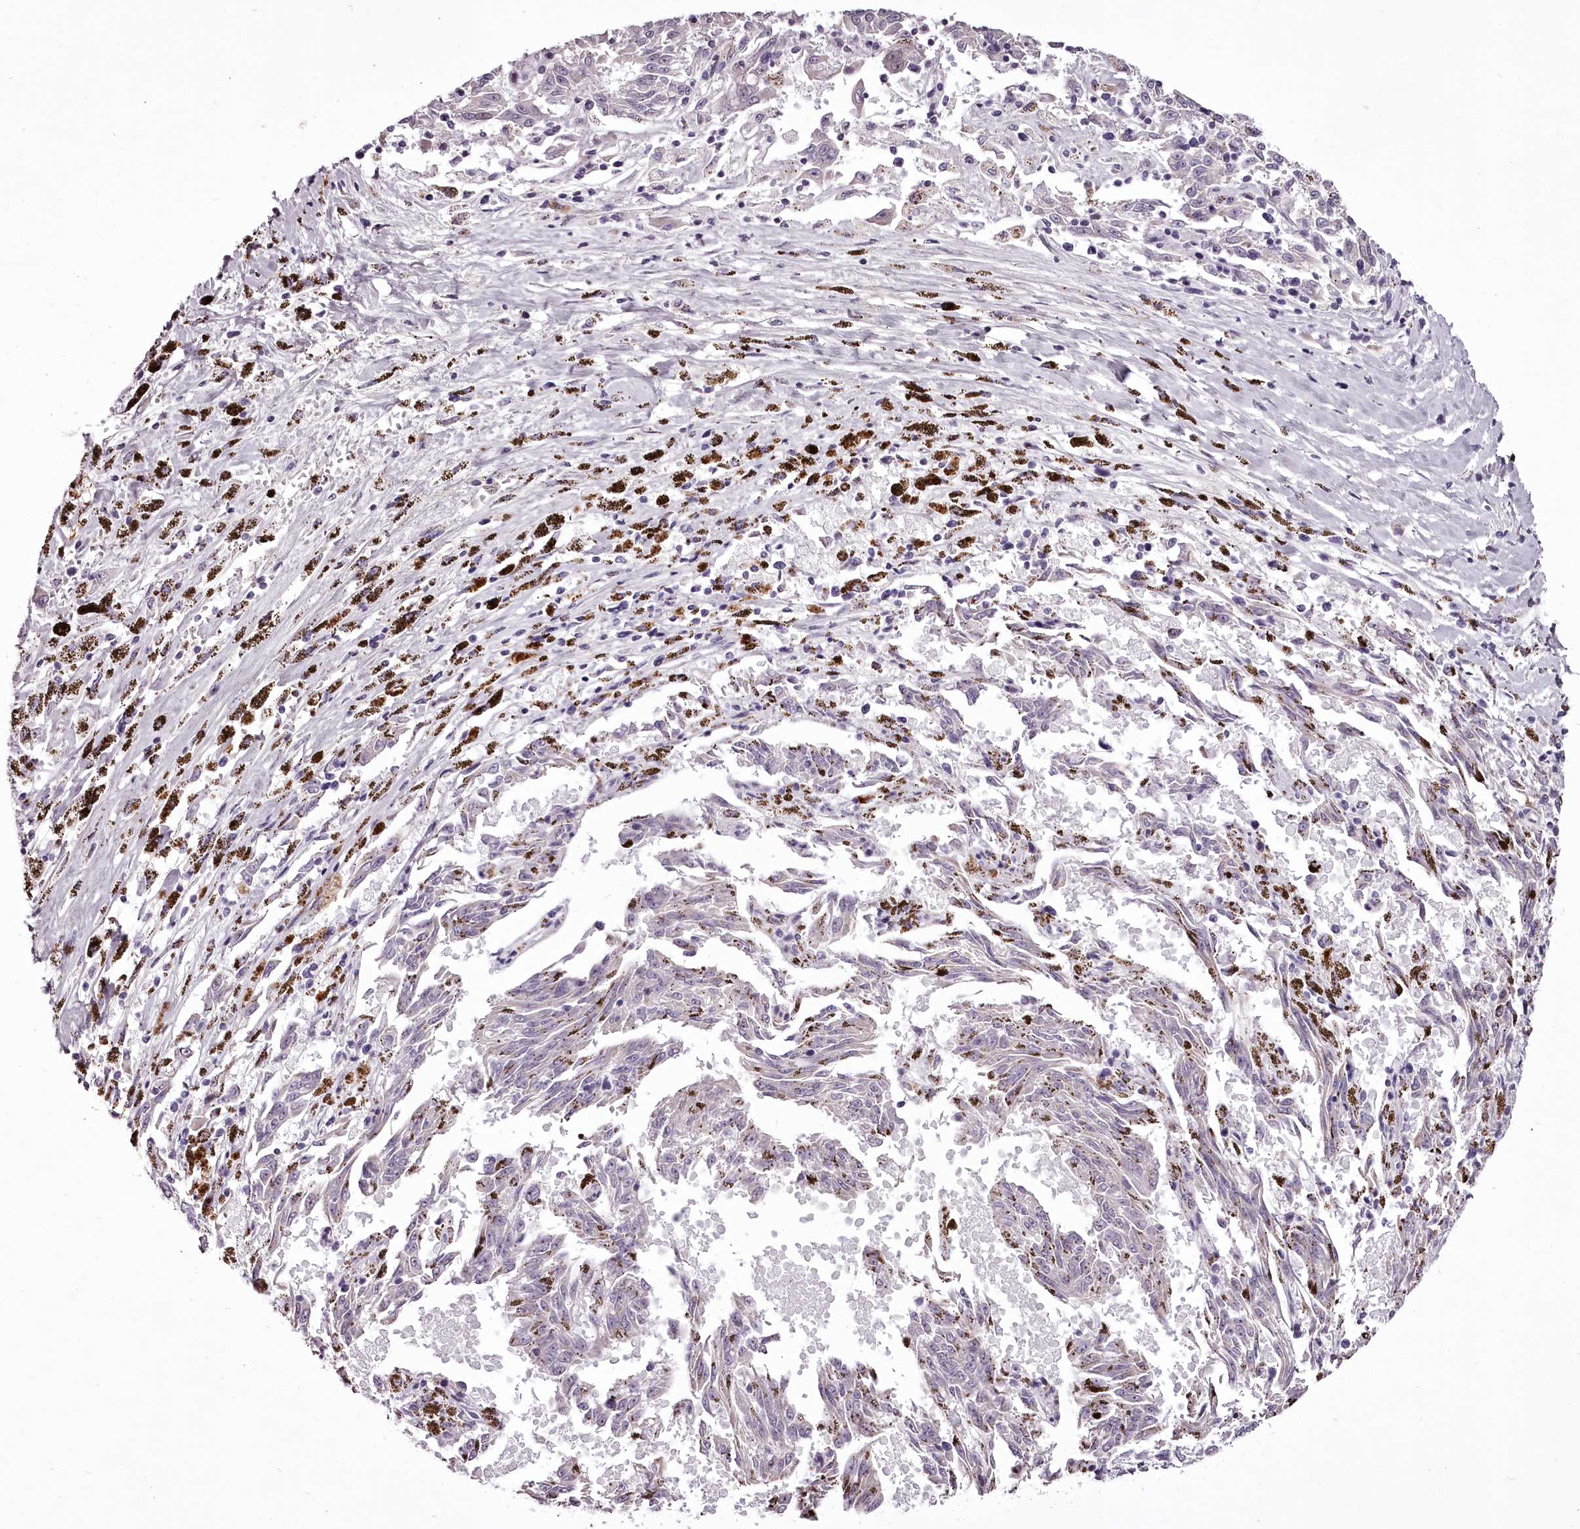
{"staining": {"intensity": "negative", "quantity": "none", "location": "none"}, "tissue": "melanoma", "cell_type": "Tumor cells", "image_type": "cancer", "snomed": [{"axis": "morphology", "description": "Malignant melanoma, NOS"}, {"axis": "topography", "description": "Skin"}], "caption": "DAB immunohistochemical staining of malignant melanoma reveals no significant staining in tumor cells.", "gene": "C1orf56", "patient": {"sex": "female", "age": 72}}